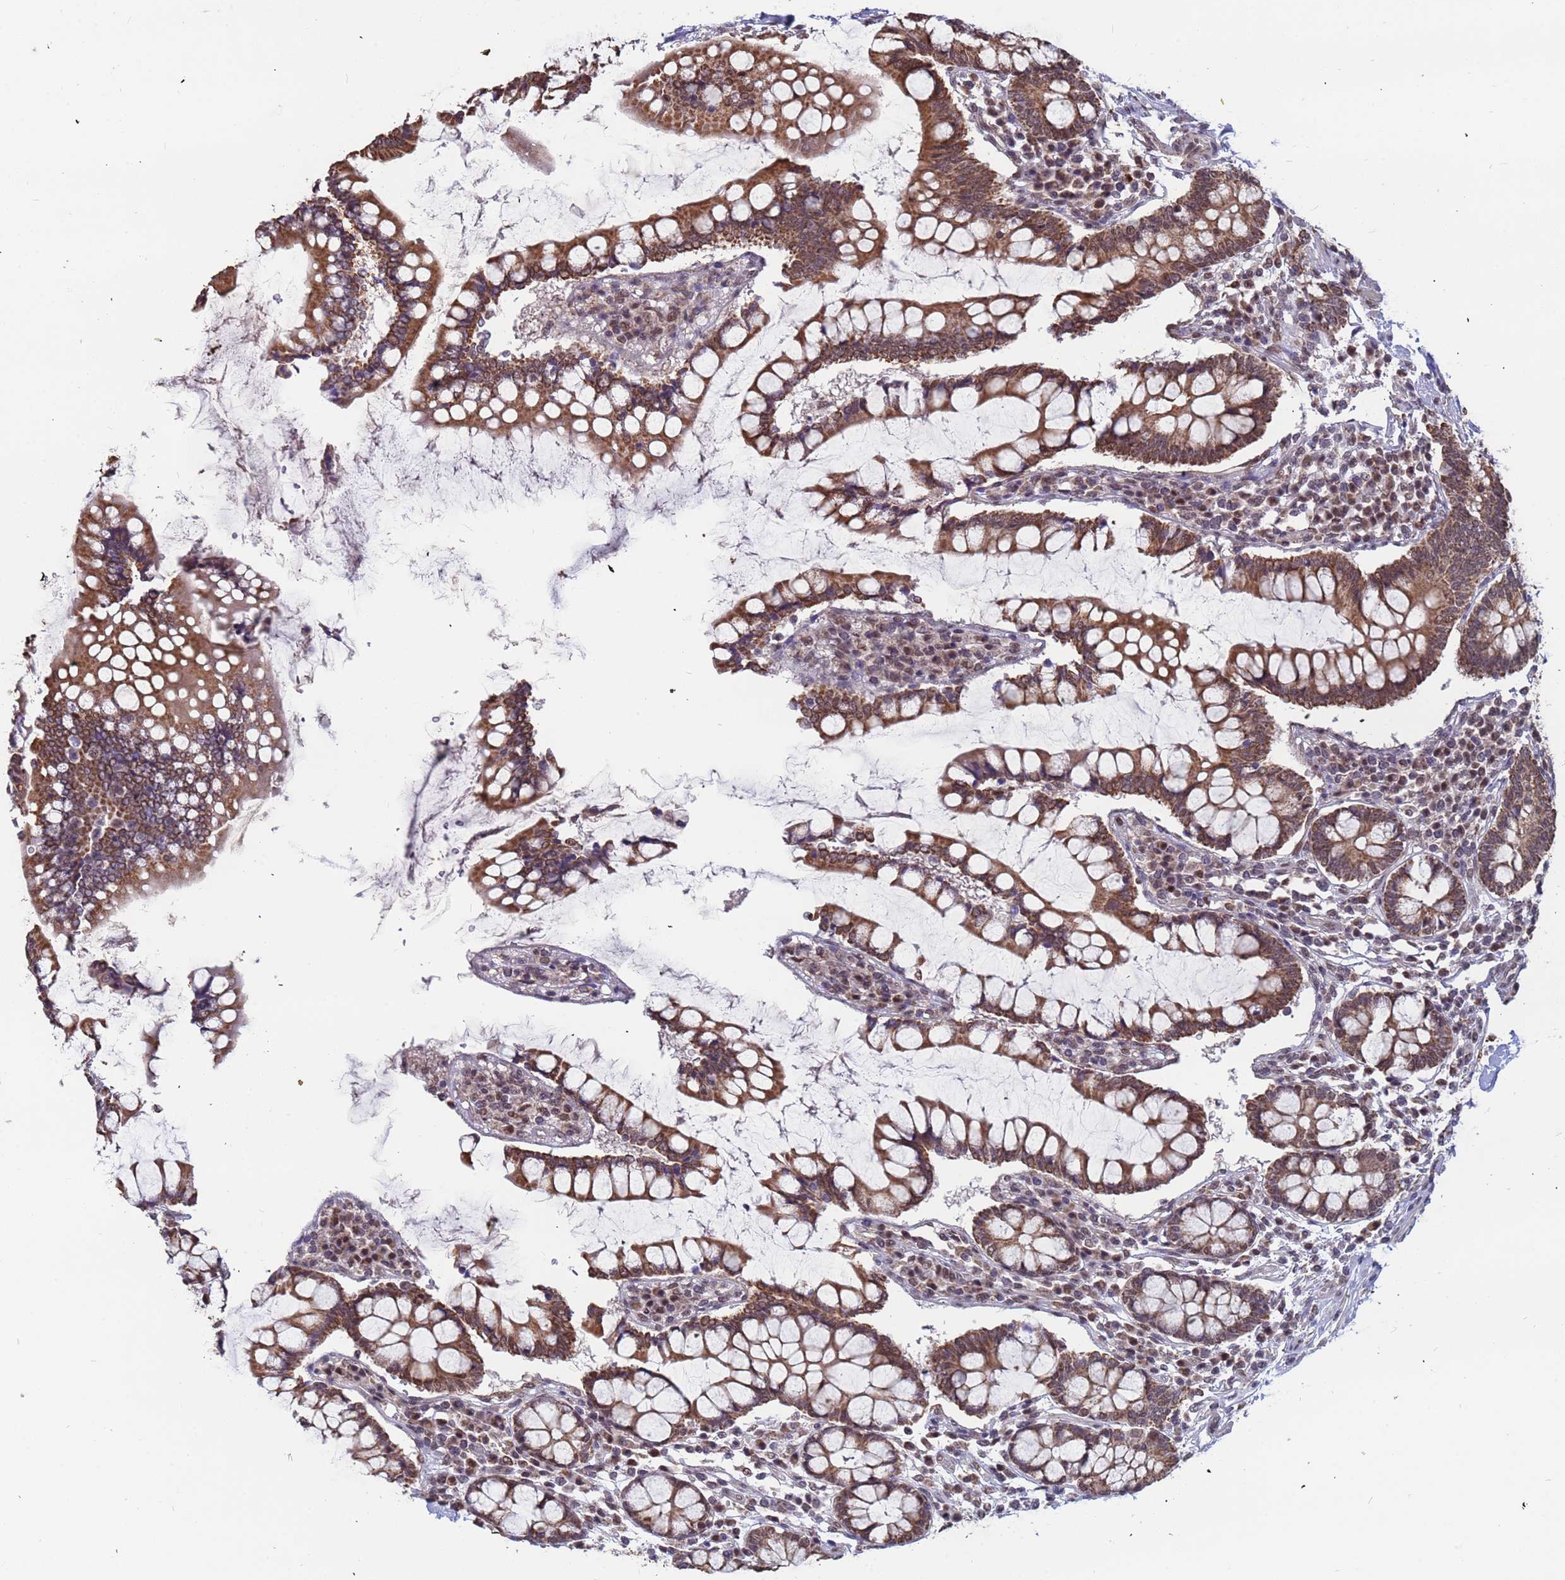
{"staining": {"intensity": "moderate", "quantity": ">75%", "location": "cytoplasmic/membranous,nuclear"}, "tissue": "colon", "cell_type": "Endothelial cells", "image_type": "normal", "snomed": [{"axis": "morphology", "description": "Normal tissue, NOS"}, {"axis": "topography", "description": "Colon"}], "caption": "Unremarkable colon was stained to show a protein in brown. There is medium levels of moderate cytoplasmic/membranous,nuclear staining in about >75% of endothelial cells. (IHC, brightfield microscopy, high magnification).", "gene": "DENND2B", "patient": {"sex": "female", "age": 79}}